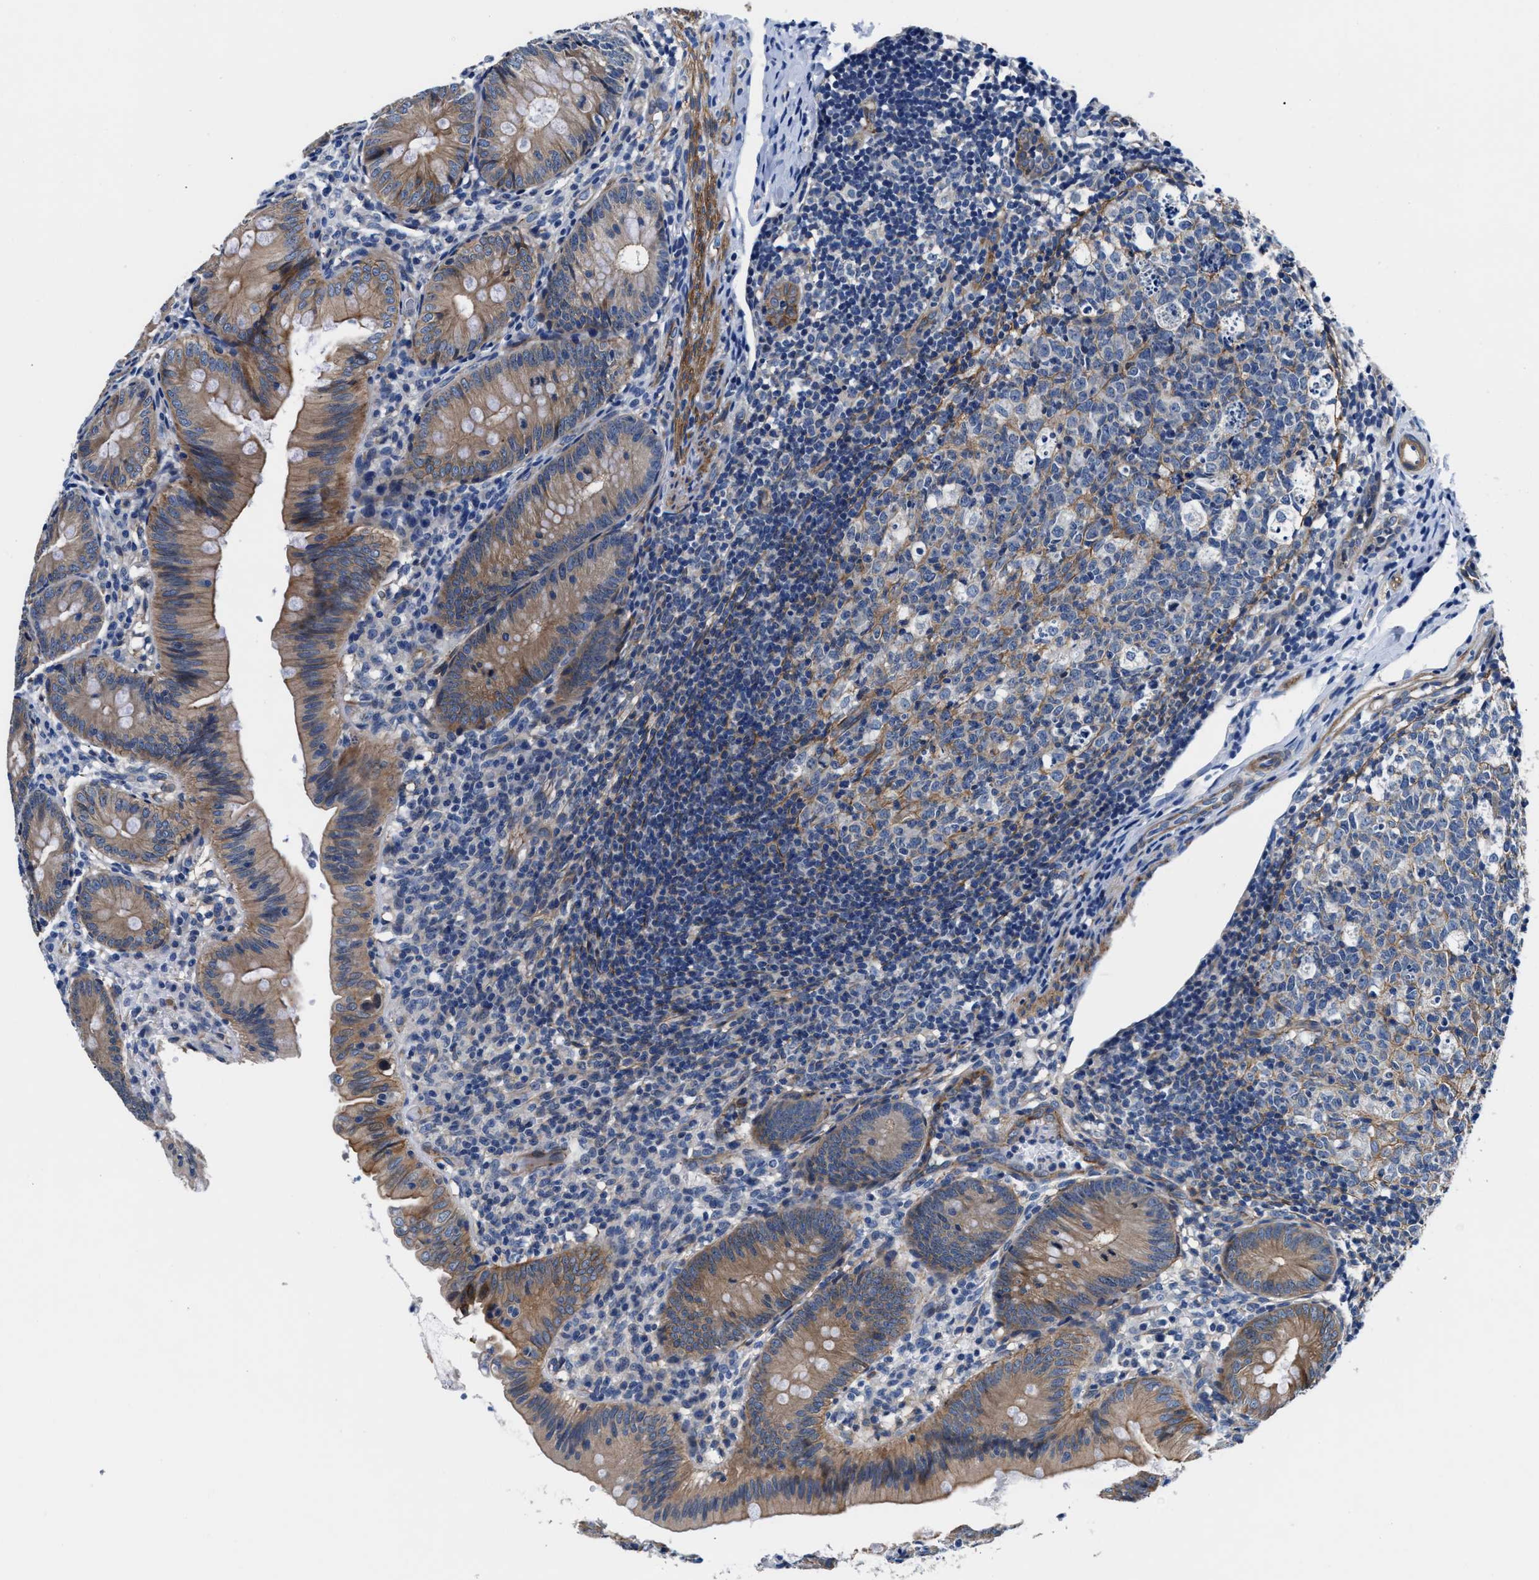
{"staining": {"intensity": "moderate", "quantity": ">75%", "location": "cytoplasmic/membranous"}, "tissue": "appendix", "cell_type": "Glandular cells", "image_type": "normal", "snomed": [{"axis": "morphology", "description": "Normal tissue, NOS"}, {"axis": "topography", "description": "Appendix"}], "caption": "Appendix stained with DAB (3,3'-diaminobenzidine) IHC demonstrates medium levels of moderate cytoplasmic/membranous positivity in about >75% of glandular cells. (DAB IHC, brown staining for protein, blue staining for nuclei).", "gene": "PARG", "patient": {"sex": "male", "age": 1}}